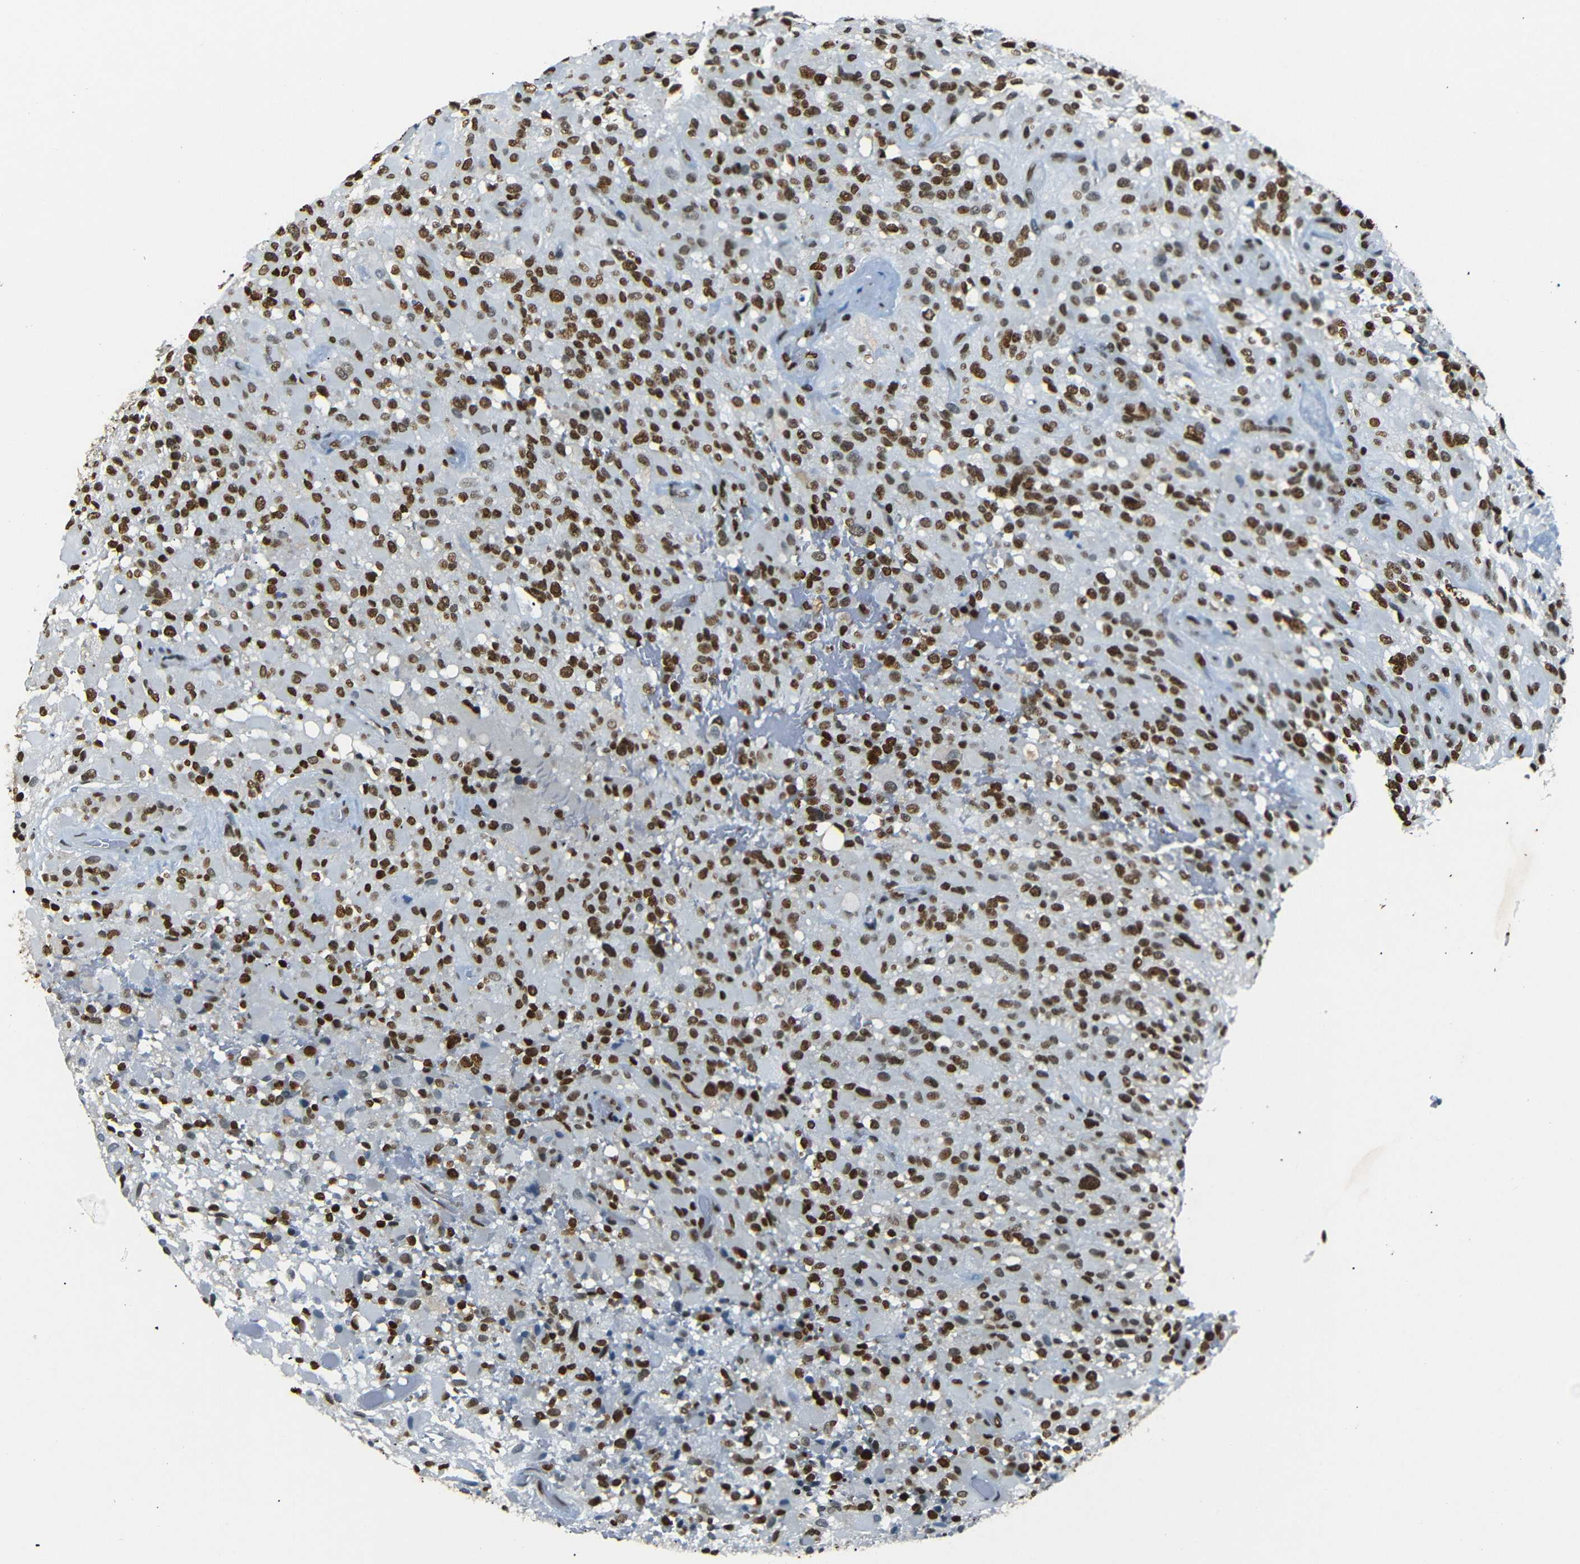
{"staining": {"intensity": "strong", "quantity": ">75%", "location": "nuclear"}, "tissue": "glioma", "cell_type": "Tumor cells", "image_type": "cancer", "snomed": [{"axis": "morphology", "description": "Glioma, malignant, High grade"}, {"axis": "topography", "description": "Brain"}], "caption": "The photomicrograph displays a brown stain indicating the presence of a protein in the nuclear of tumor cells in malignant glioma (high-grade).", "gene": "HMGN1", "patient": {"sex": "male", "age": 71}}